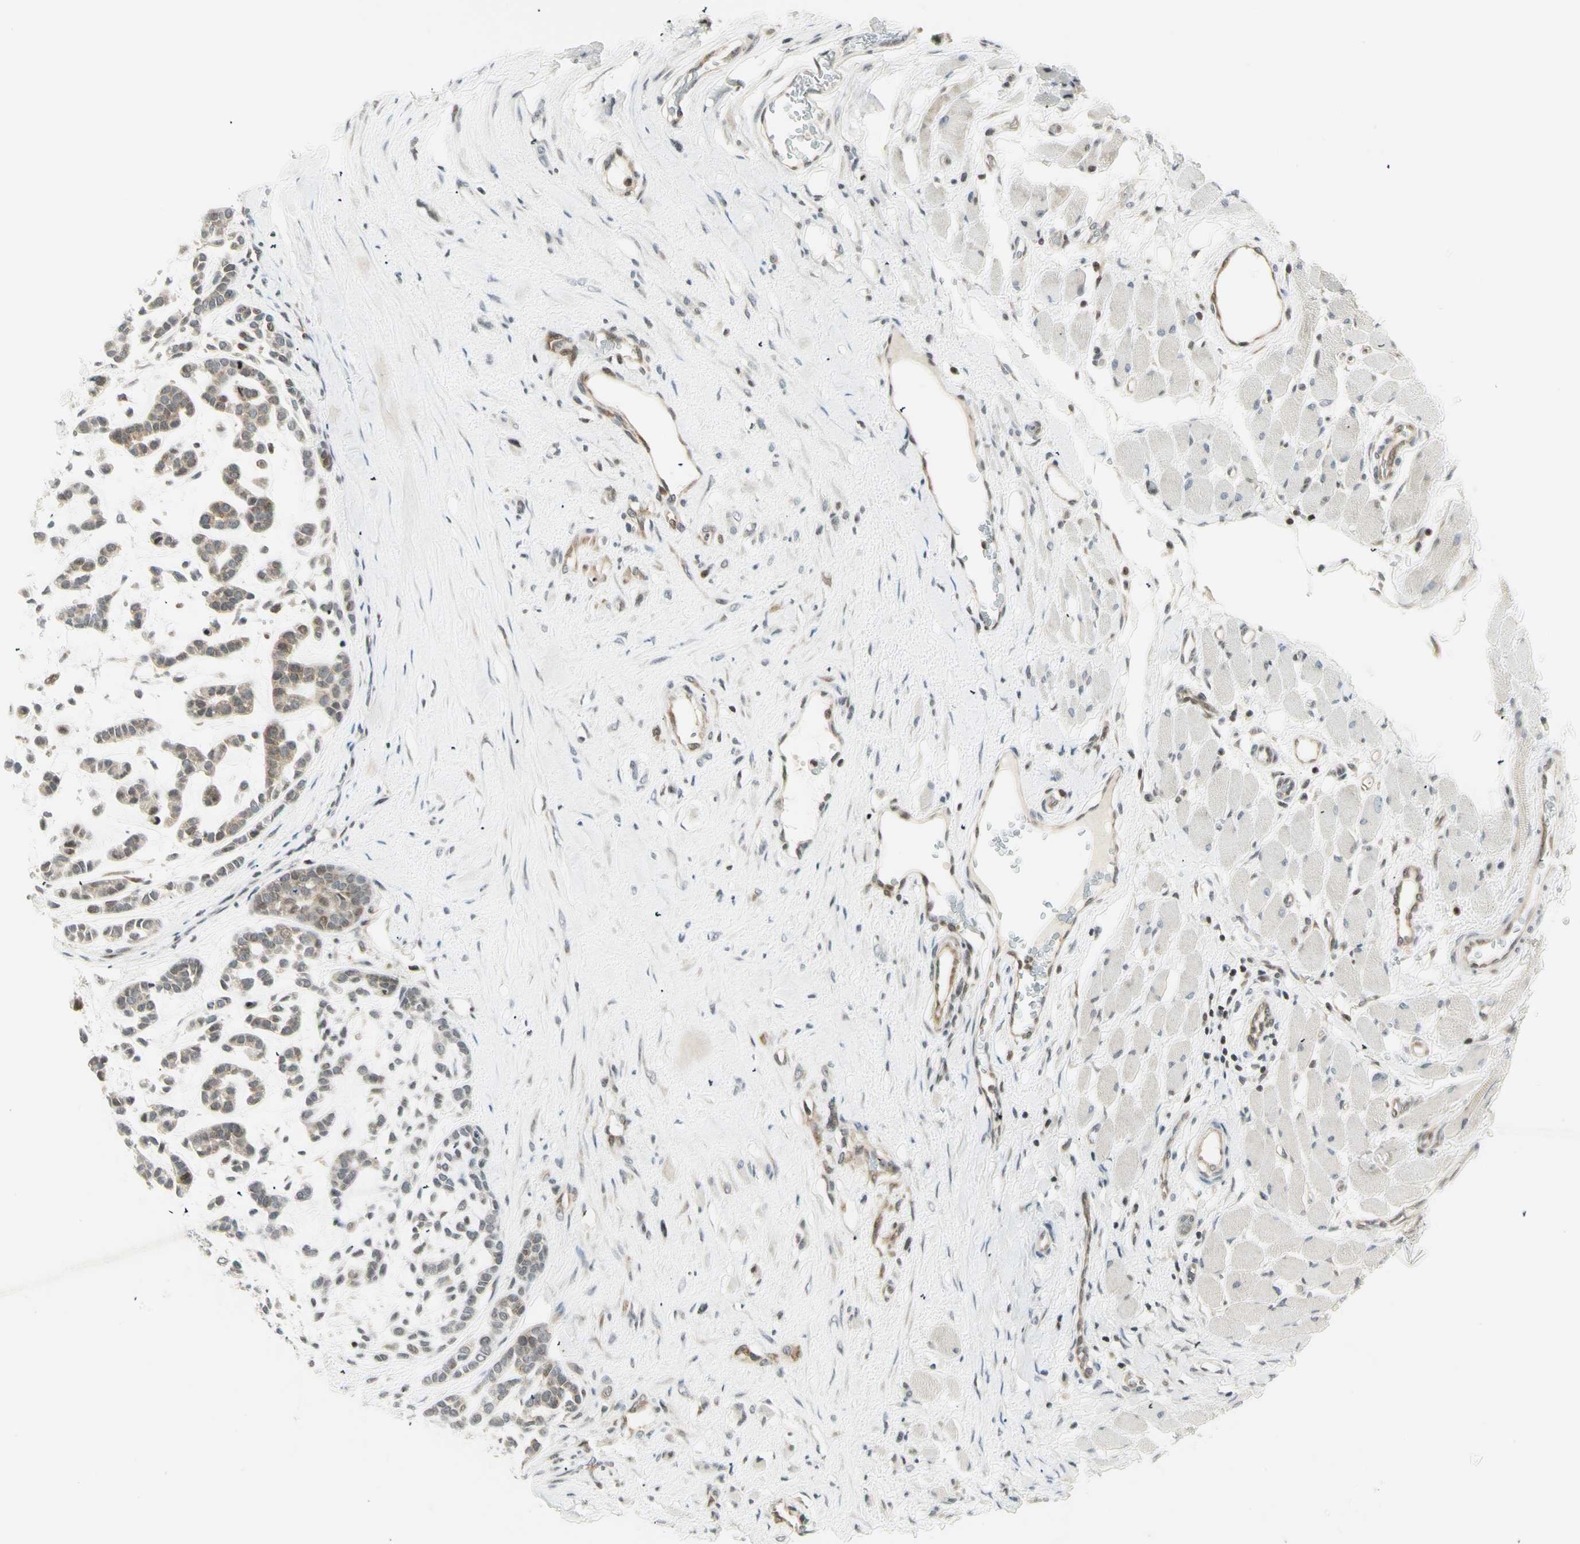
{"staining": {"intensity": "weak", "quantity": ">75%", "location": "cytoplasmic/membranous"}, "tissue": "head and neck cancer", "cell_type": "Tumor cells", "image_type": "cancer", "snomed": [{"axis": "morphology", "description": "Adenocarcinoma, NOS"}, {"axis": "morphology", "description": "Adenoma, NOS"}, {"axis": "topography", "description": "Head-Neck"}], "caption": "Human adenoma (head and neck) stained for a protein (brown) exhibits weak cytoplasmic/membranous positive staining in about >75% of tumor cells.", "gene": "TPT1", "patient": {"sex": "female", "age": 55}}